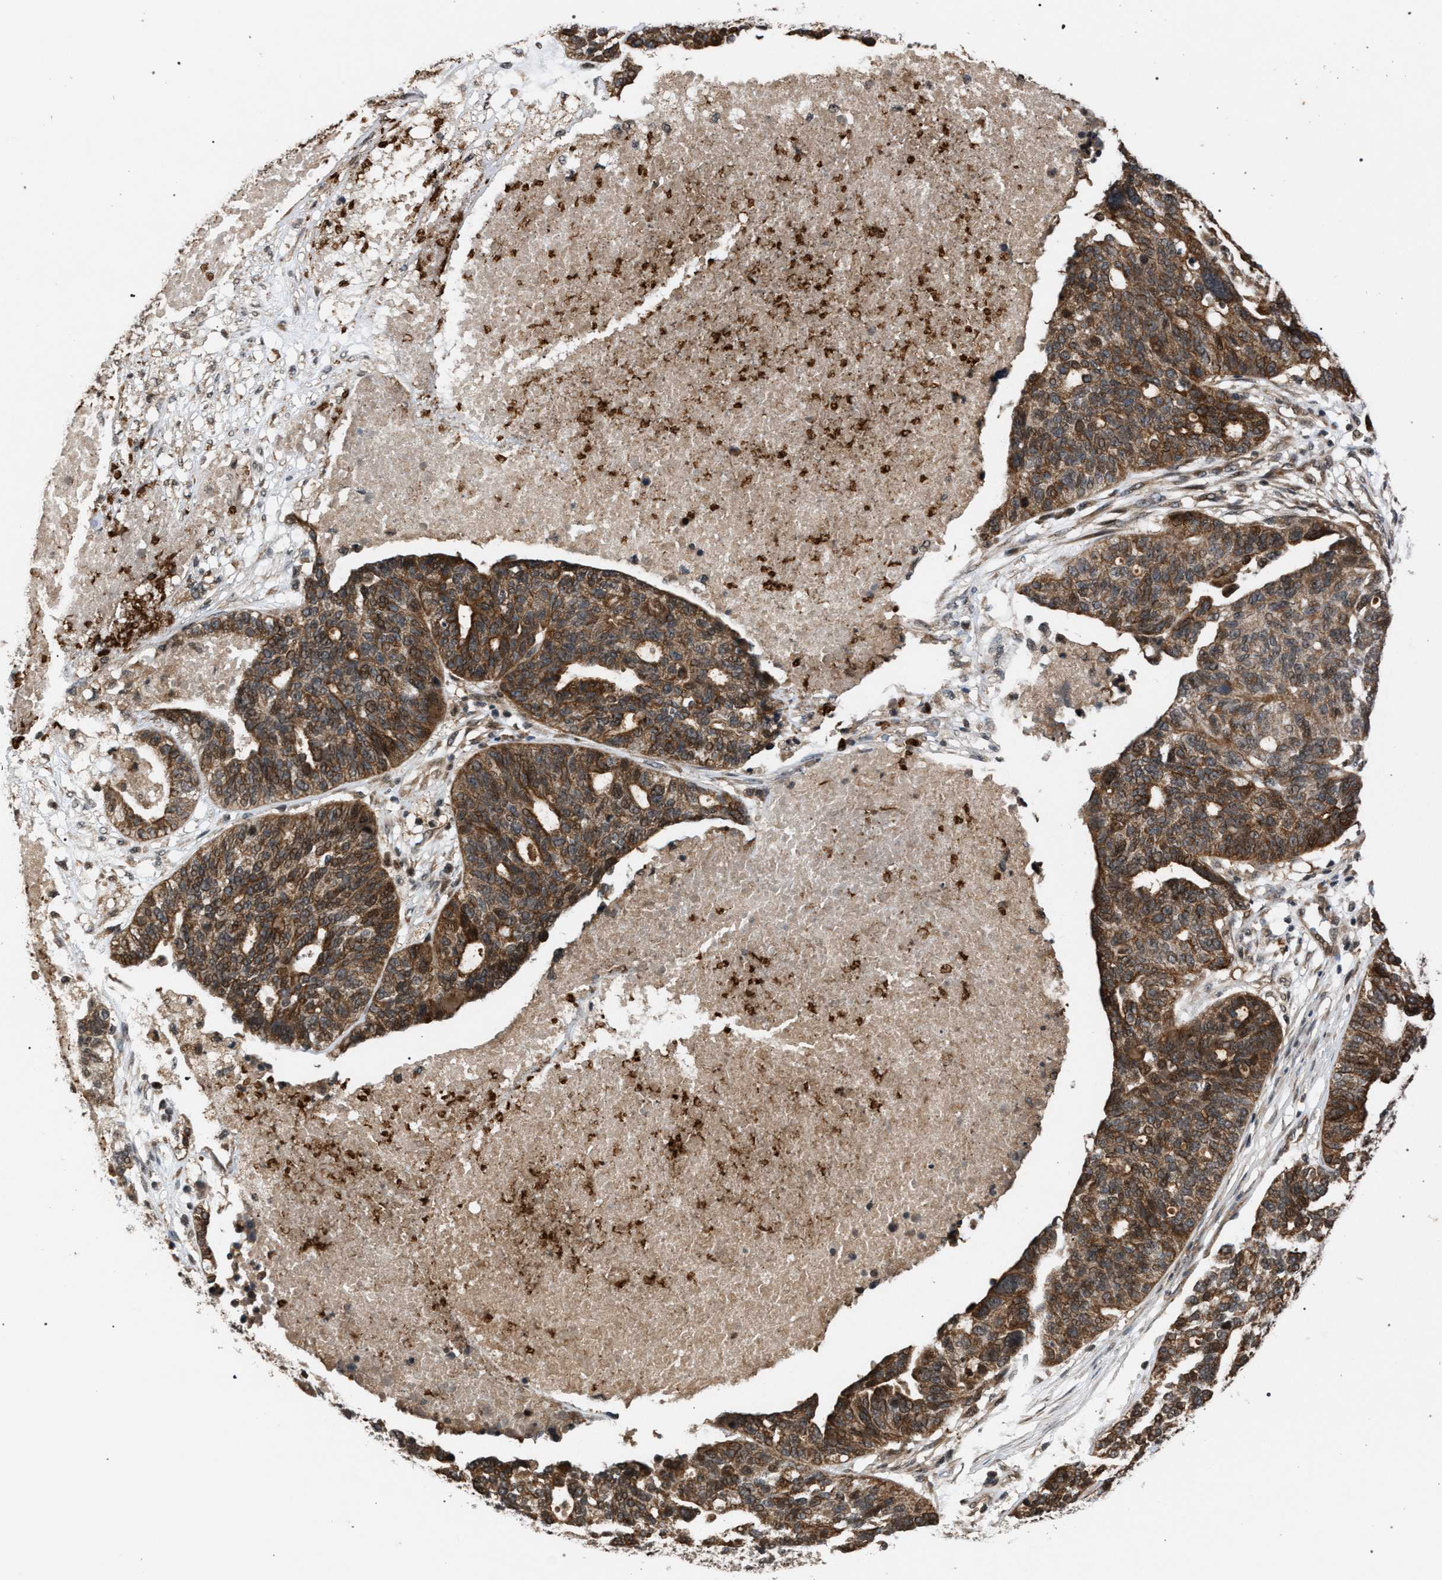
{"staining": {"intensity": "moderate", "quantity": ">75%", "location": "cytoplasmic/membranous"}, "tissue": "ovarian cancer", "cell_type": "Tumor cells", "image_type": "cancer", "snomed": [{"axis": "morphology", "description": "Cystadenocarcinoma, serous, NOS"}, {"axis": "topography", "description": "Ovary"}], "caption": "Immunohistochemical staining of serous cystadenocarcinoma (ovarian) exhibits medium levels of moderate cytoplasmic/membranous expression in approximately >75% of tumor cells.", "gene": "IRAK4", "patient": {"sex": "female", "age": 59}}